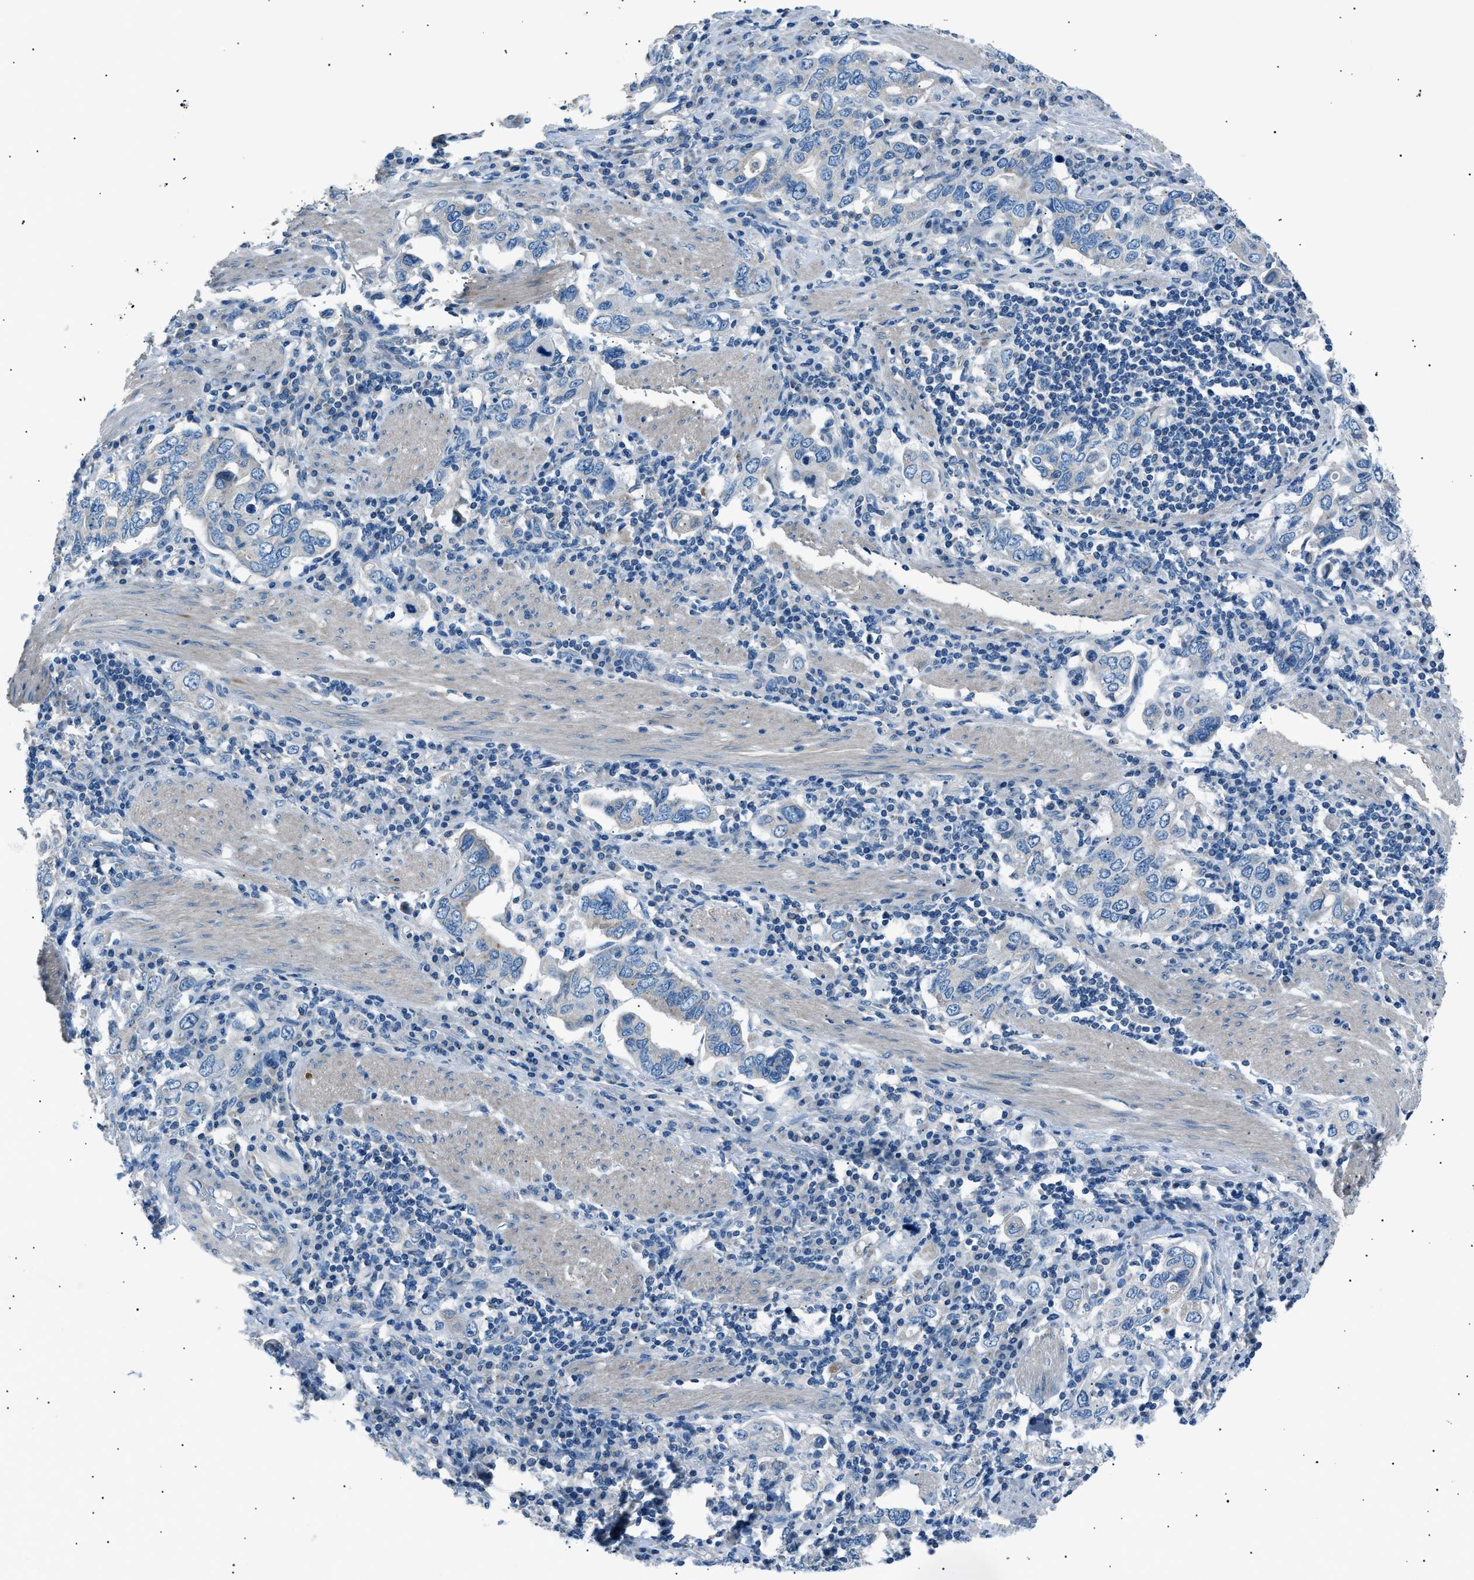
{"staining": {"intensity": "negative", "quantity": "none", "location": "none"}, "tissue": "stomach cancer", "cell_type": "Tumor cells", "image_type": "cancer", "snomed": [{"axis": "morphology", "description": "Adenocarcinoma, NOS"}, {"axis": "topography", "description": "Stomach, upper"}], "caption": "DAB immunohistochemical staining of stomach cancer (adenocarcinoma) reveals no significant expression in tumor cells.", "gene": "LRRC37B", "patient": {"sex": "male", "age": 62}}